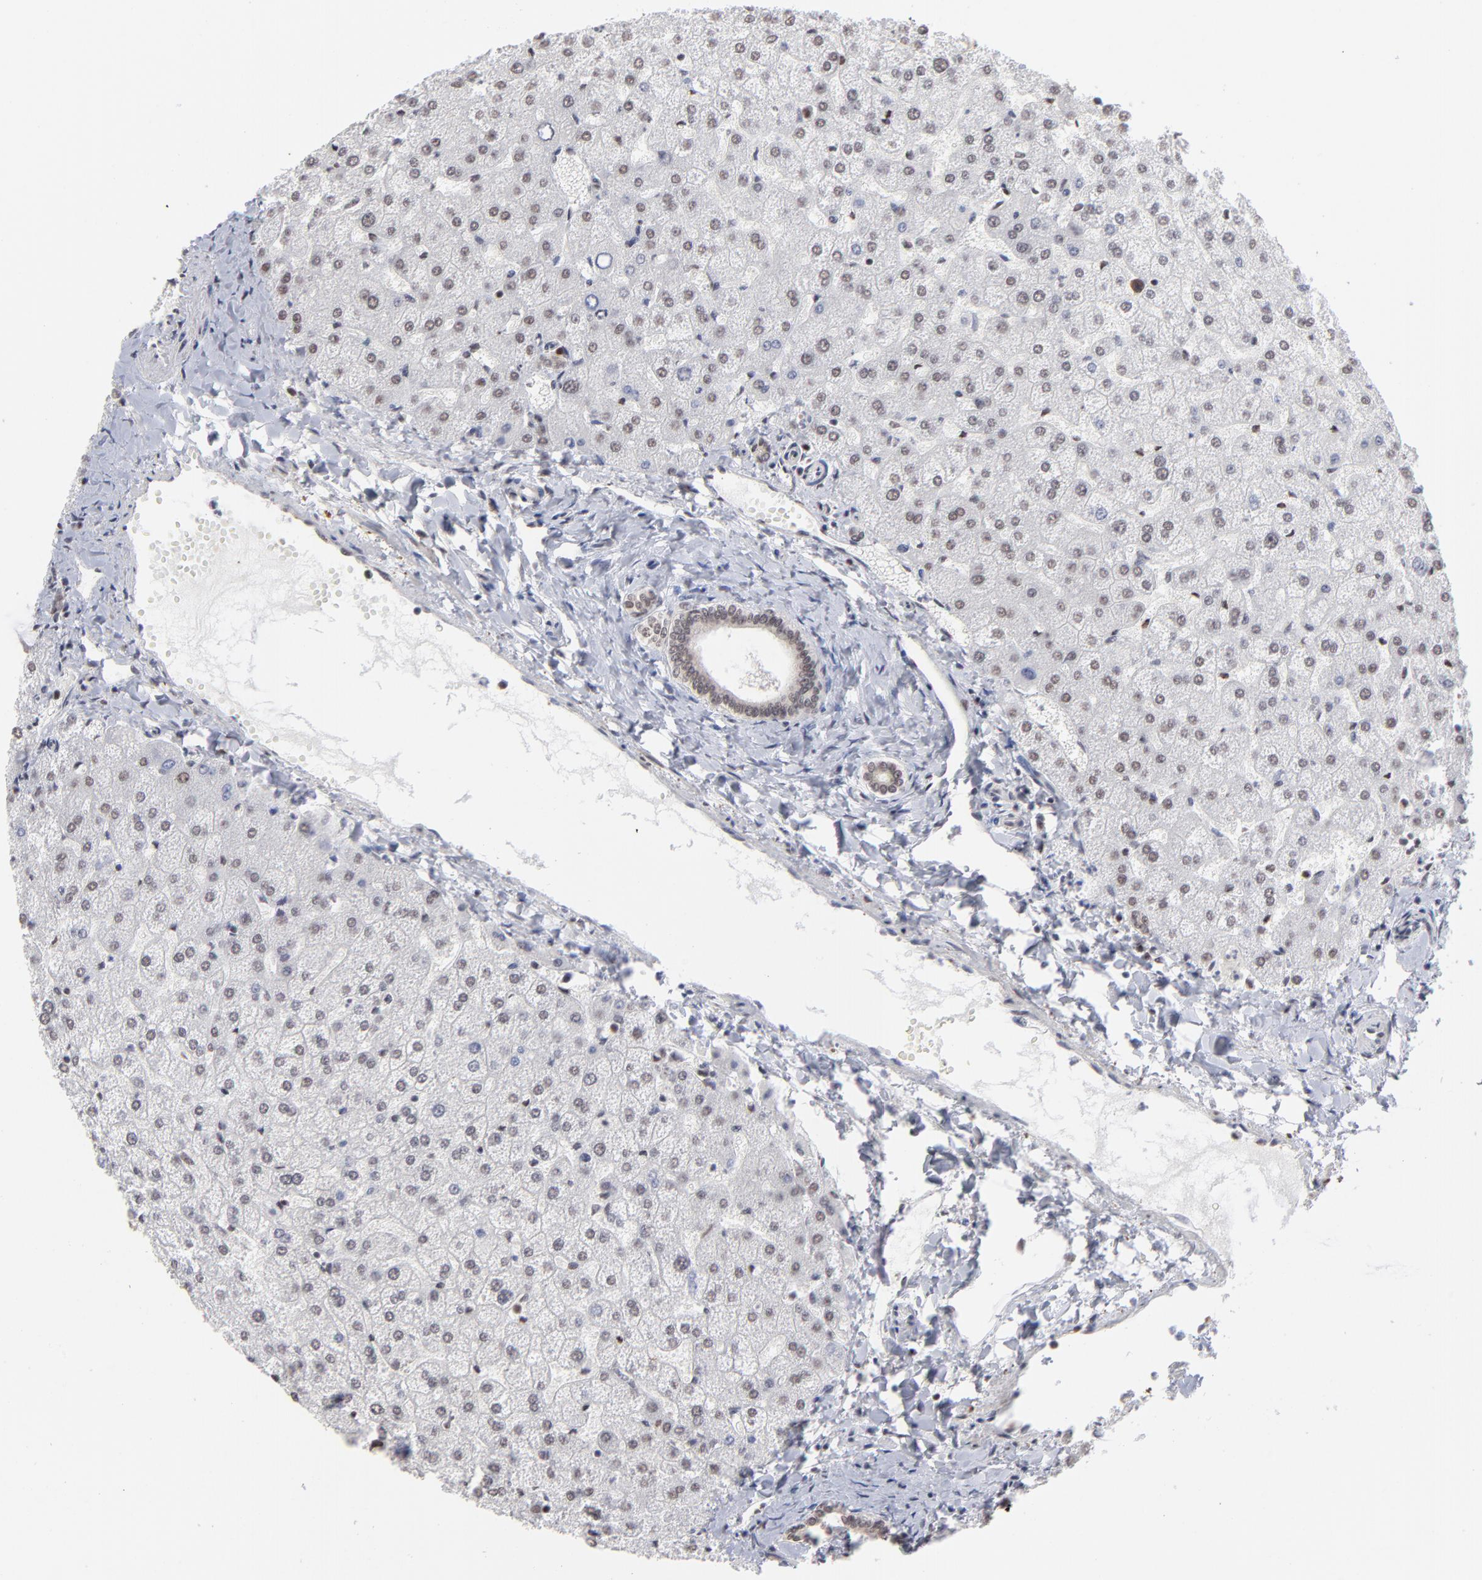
{"staining": {"intensity": "moderate", "quantity": ">75%", "location": "nuclear"}, "tissue": "liver", "cell_type": "Cholangiocytes", "image_type": "normal", "snomed": [{"axis": "morphology", "description": "Normal tissue, NOS"}, {"axis": "topography", "description": "Liver"}], "caption": "Brown immunohistochemical staining in unremarkable human liver demonstrates moderate nuclear staining in about >75% of cholangiocytes. Nuclei are stained in blue.", "gene": "ZNF3", "patient": {"sex": "female", "age": 32}}